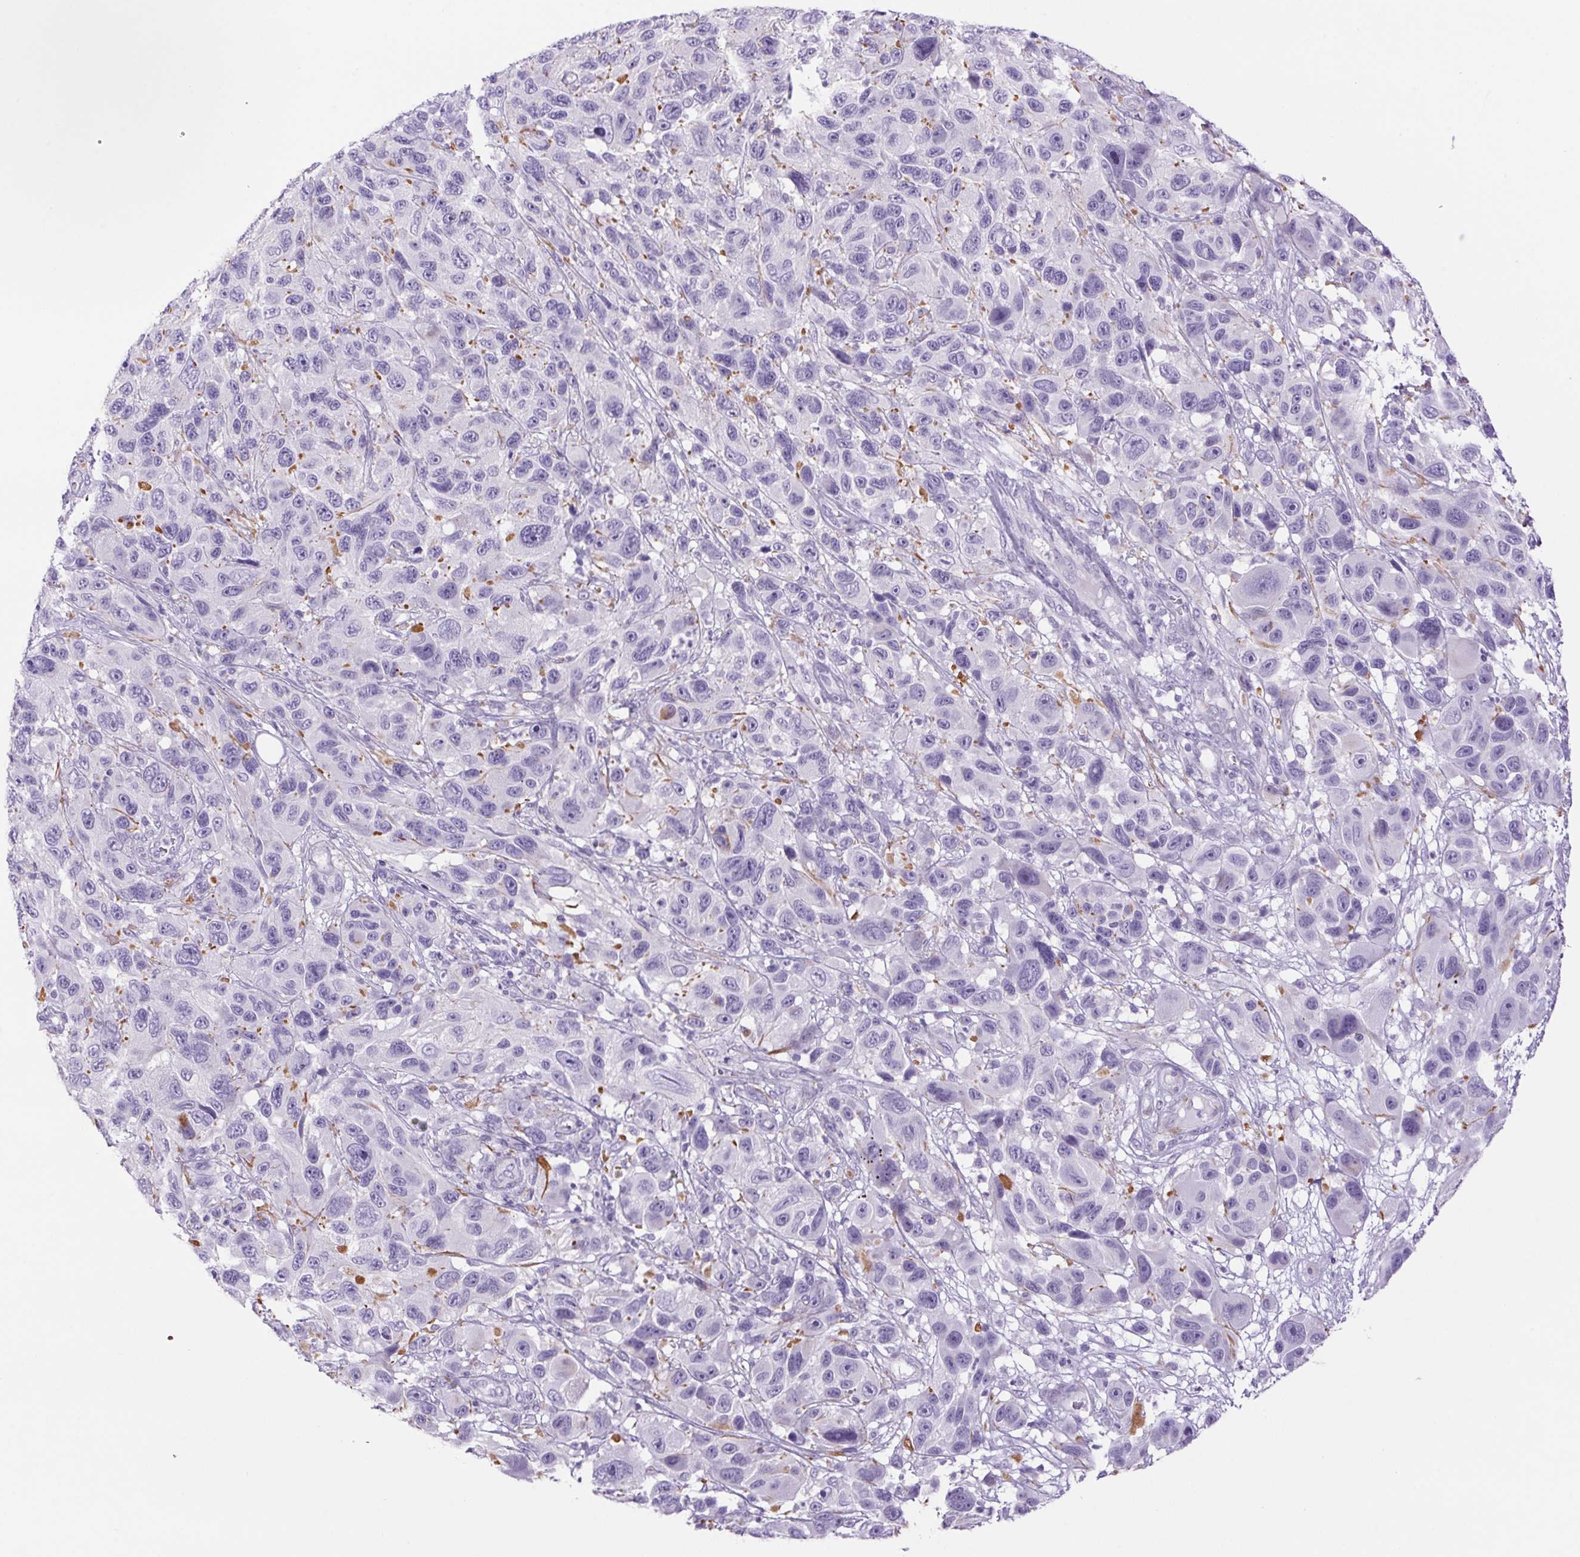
{"staining": {"intensity": "negative", "quantity": "none", "location": "none"}, "tissue": "melanoma", "cell_type": "Tumor cells", "image_type": "cancer", "snomed": [{"axis": "morphology", "description": "Malignant melanoma, NOS"}, {"axis": "topography", "description": "Skin"}], "caption": "A high-resolution photomicrograph shows immunohistochemistry staining of malignant melanoma, which exhibits no significant staining in tumor cells.", "gene": "ERP27", "patient": {"sex": "male", "age": 53}}